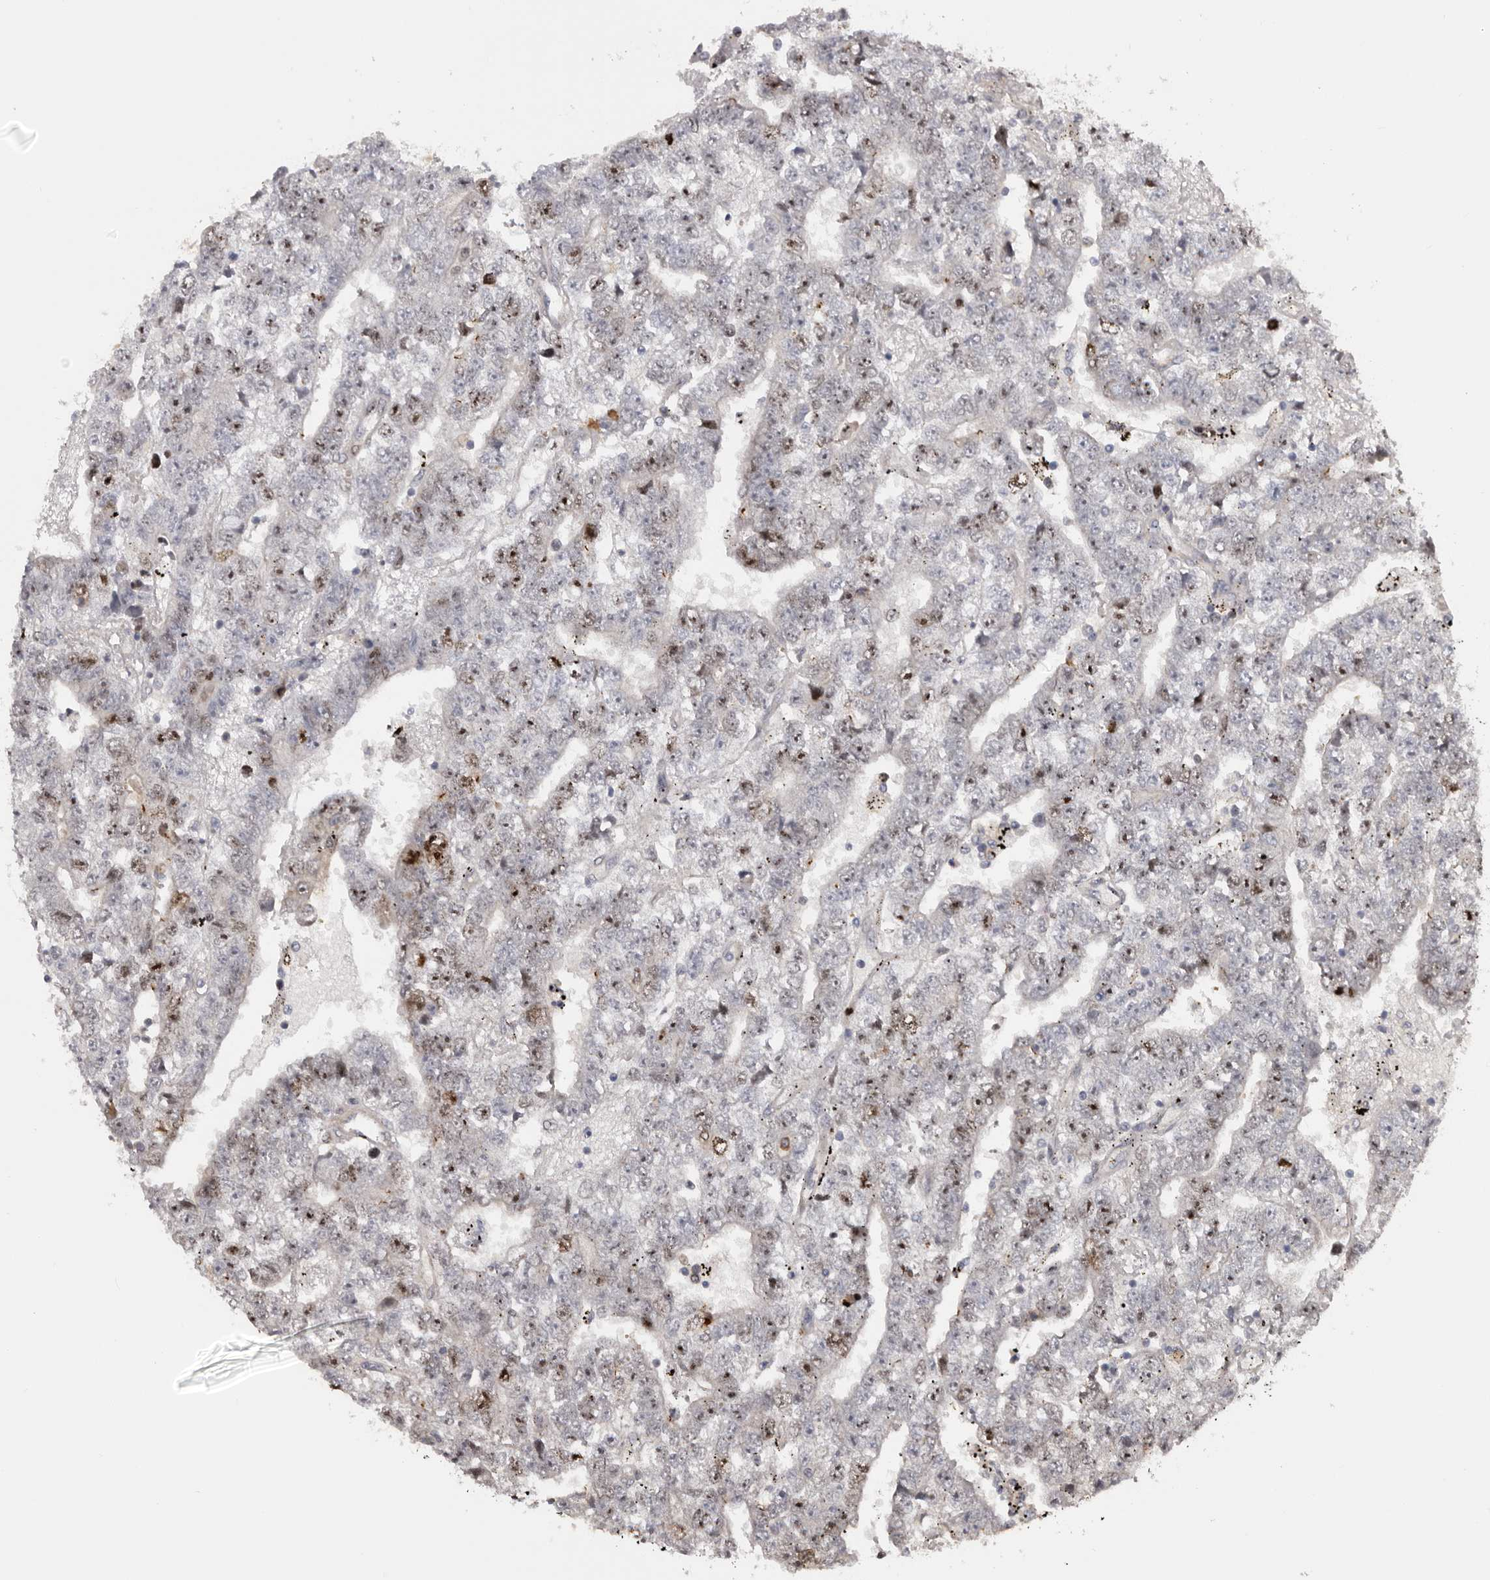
{"staining": {"intensity": "moderate", "quantity": "25%-75%", "location": "nuclear"}, "tissue": "testis cancer", "cell_type": "Tumor cells", "image_type": "cancer", "snomed": [{"axis": "morphology", "description": "Carcinoma, Embryonal, NOS"}, {"axis": "topography", "description": "Testis"}], "caption": "Testis embryonal carcinoma stained with a protein marker shows moderate staining in tumor cells.", "gene": "CDCA8", "patient": {"sex": "male", "age": 25}}